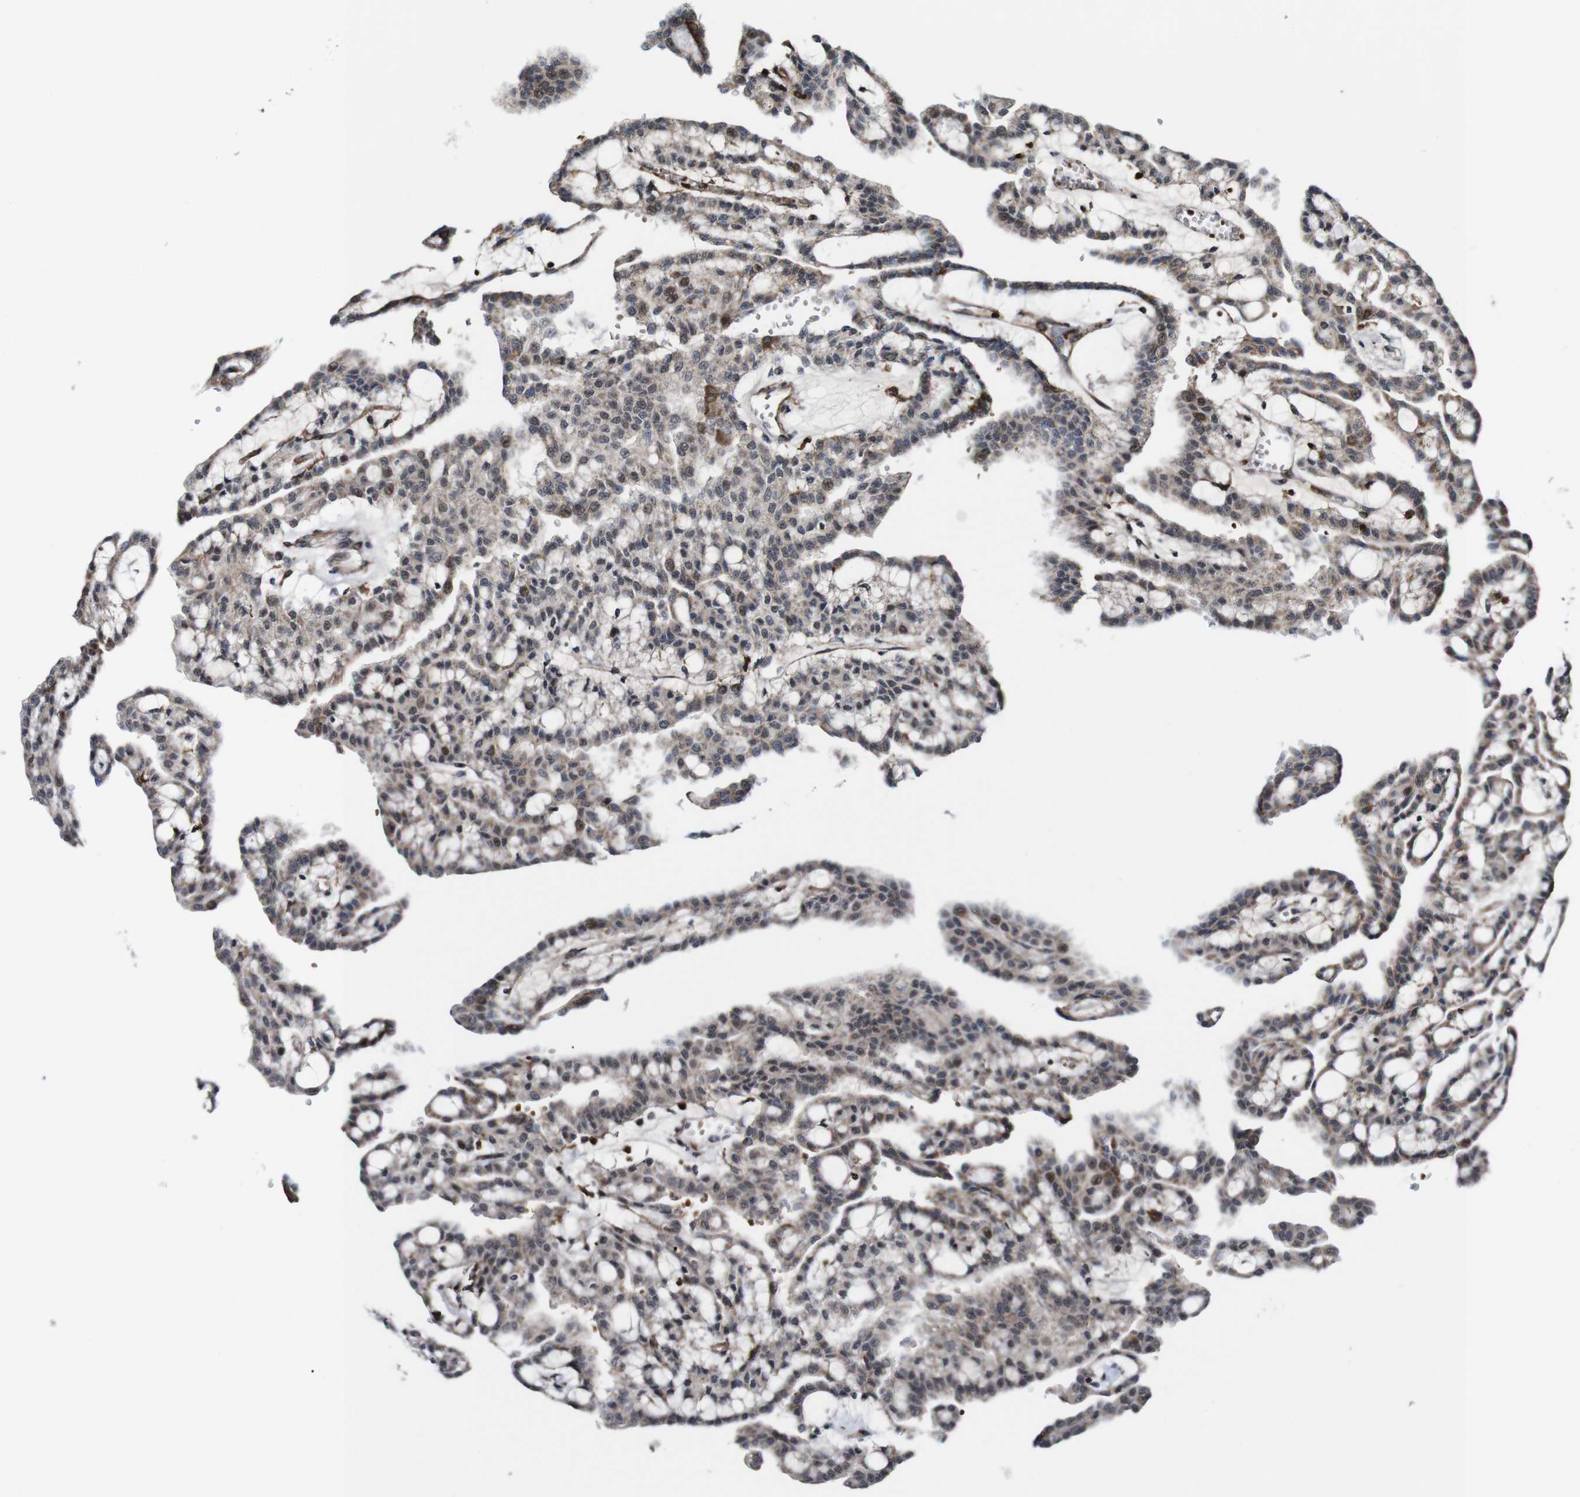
{"staining": {"intensity": "weak", "quantity": ">75%", "location": "cytoplasmic/membranous"}, "tissue": "renal cancer", "cell_type": "Tumor cells", "image_type": "cancer", "snomed": [{"axis": "morphology", "description": "Adenocarcinoma, NOS"}, {"axis": "topography", "description": "Kidney"}], "caption": "A photomicrograph of human renal adenocarcinoma stained for a protein demonstrates weak cytoplasmic/membranous brown staining in tumor cells.", "gene": "JAK2", "patient": {"sex": "male", "age": 63}}